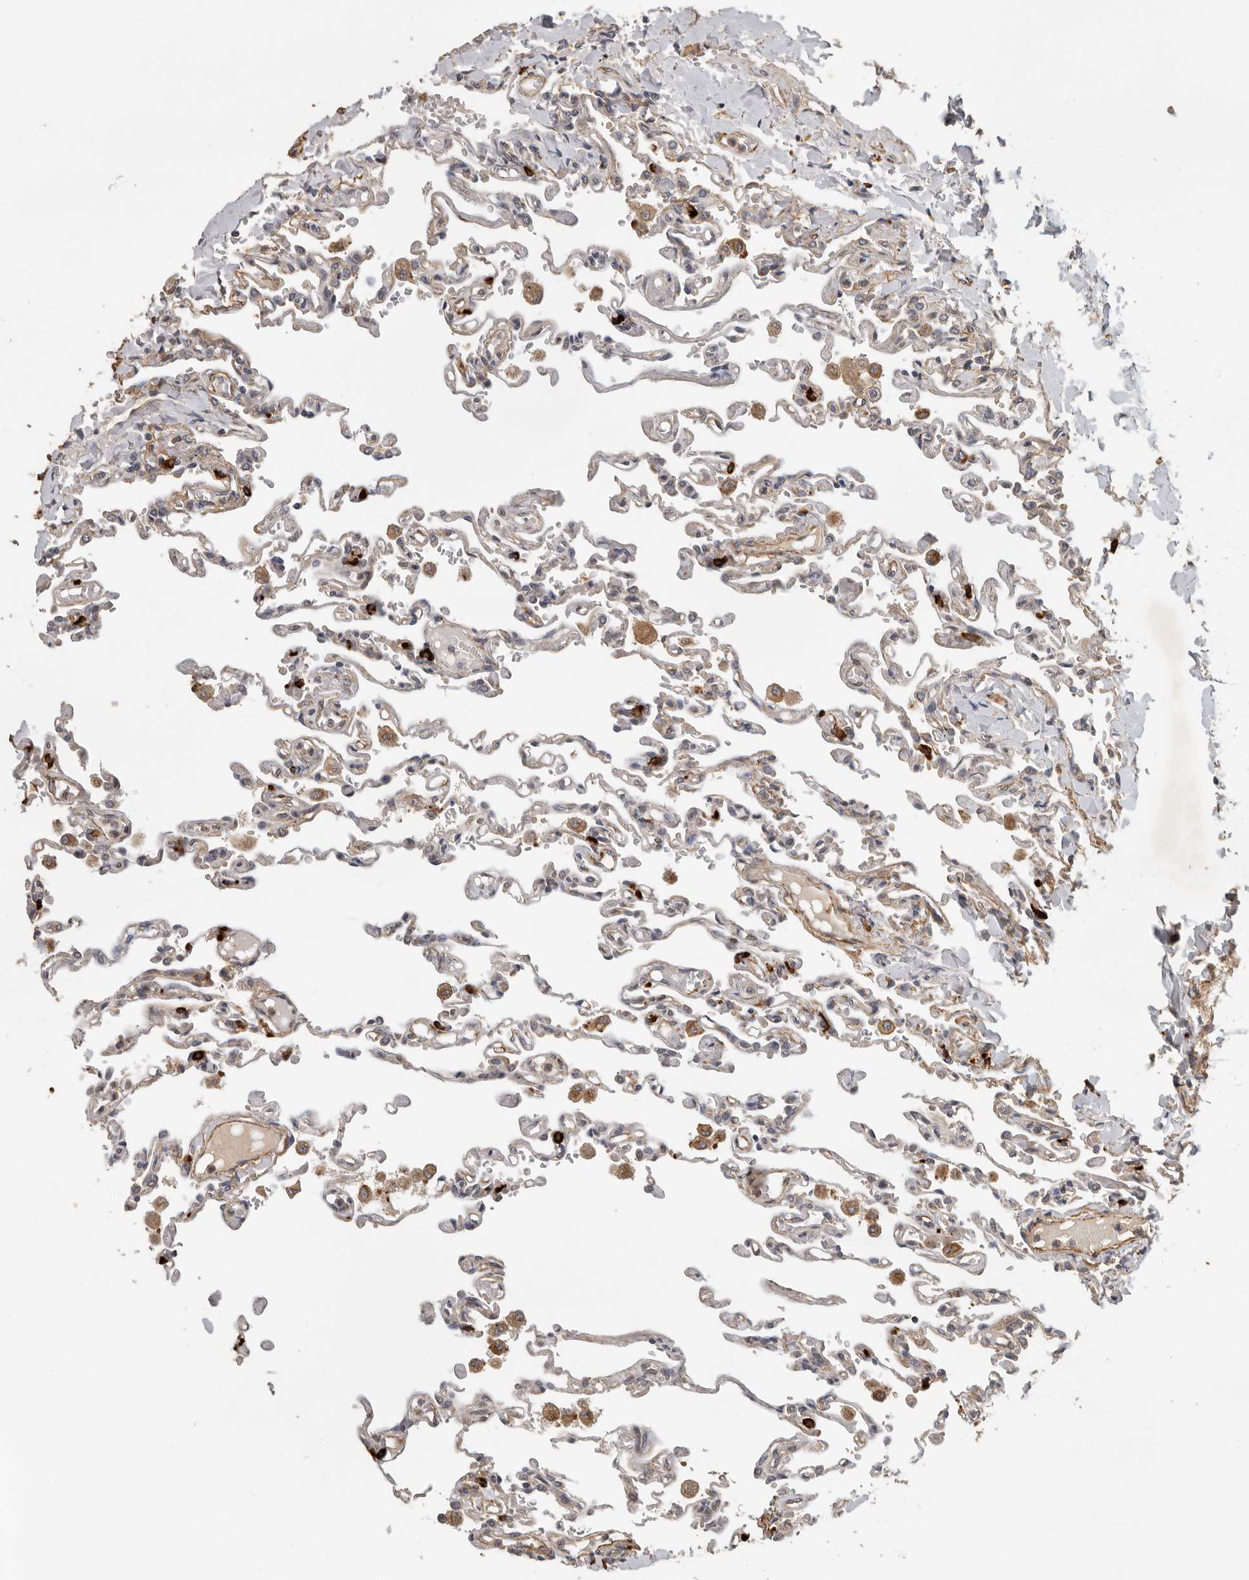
{"staining": {"intensity": "weak", "quantity": "25%-75%", "location": "cytoplasmic/membranous"}, "tissue": "lung", "cell_type": "Alveolar cells", "image_type": "normal", "snomed": [{"axis": "morphology", "description": "Normal tissue, NOS"}, {"axis": "topography", "description": "Lung"}], "caption": "A histopathology image showing weak cytoplasmic/membranous staining in about 25%-75% of alveolar cells in benign lung, as visualized by brown immunohistochemical staining.", "gene": "RNF157", "patient": {"sex": "male", "age": 21}}